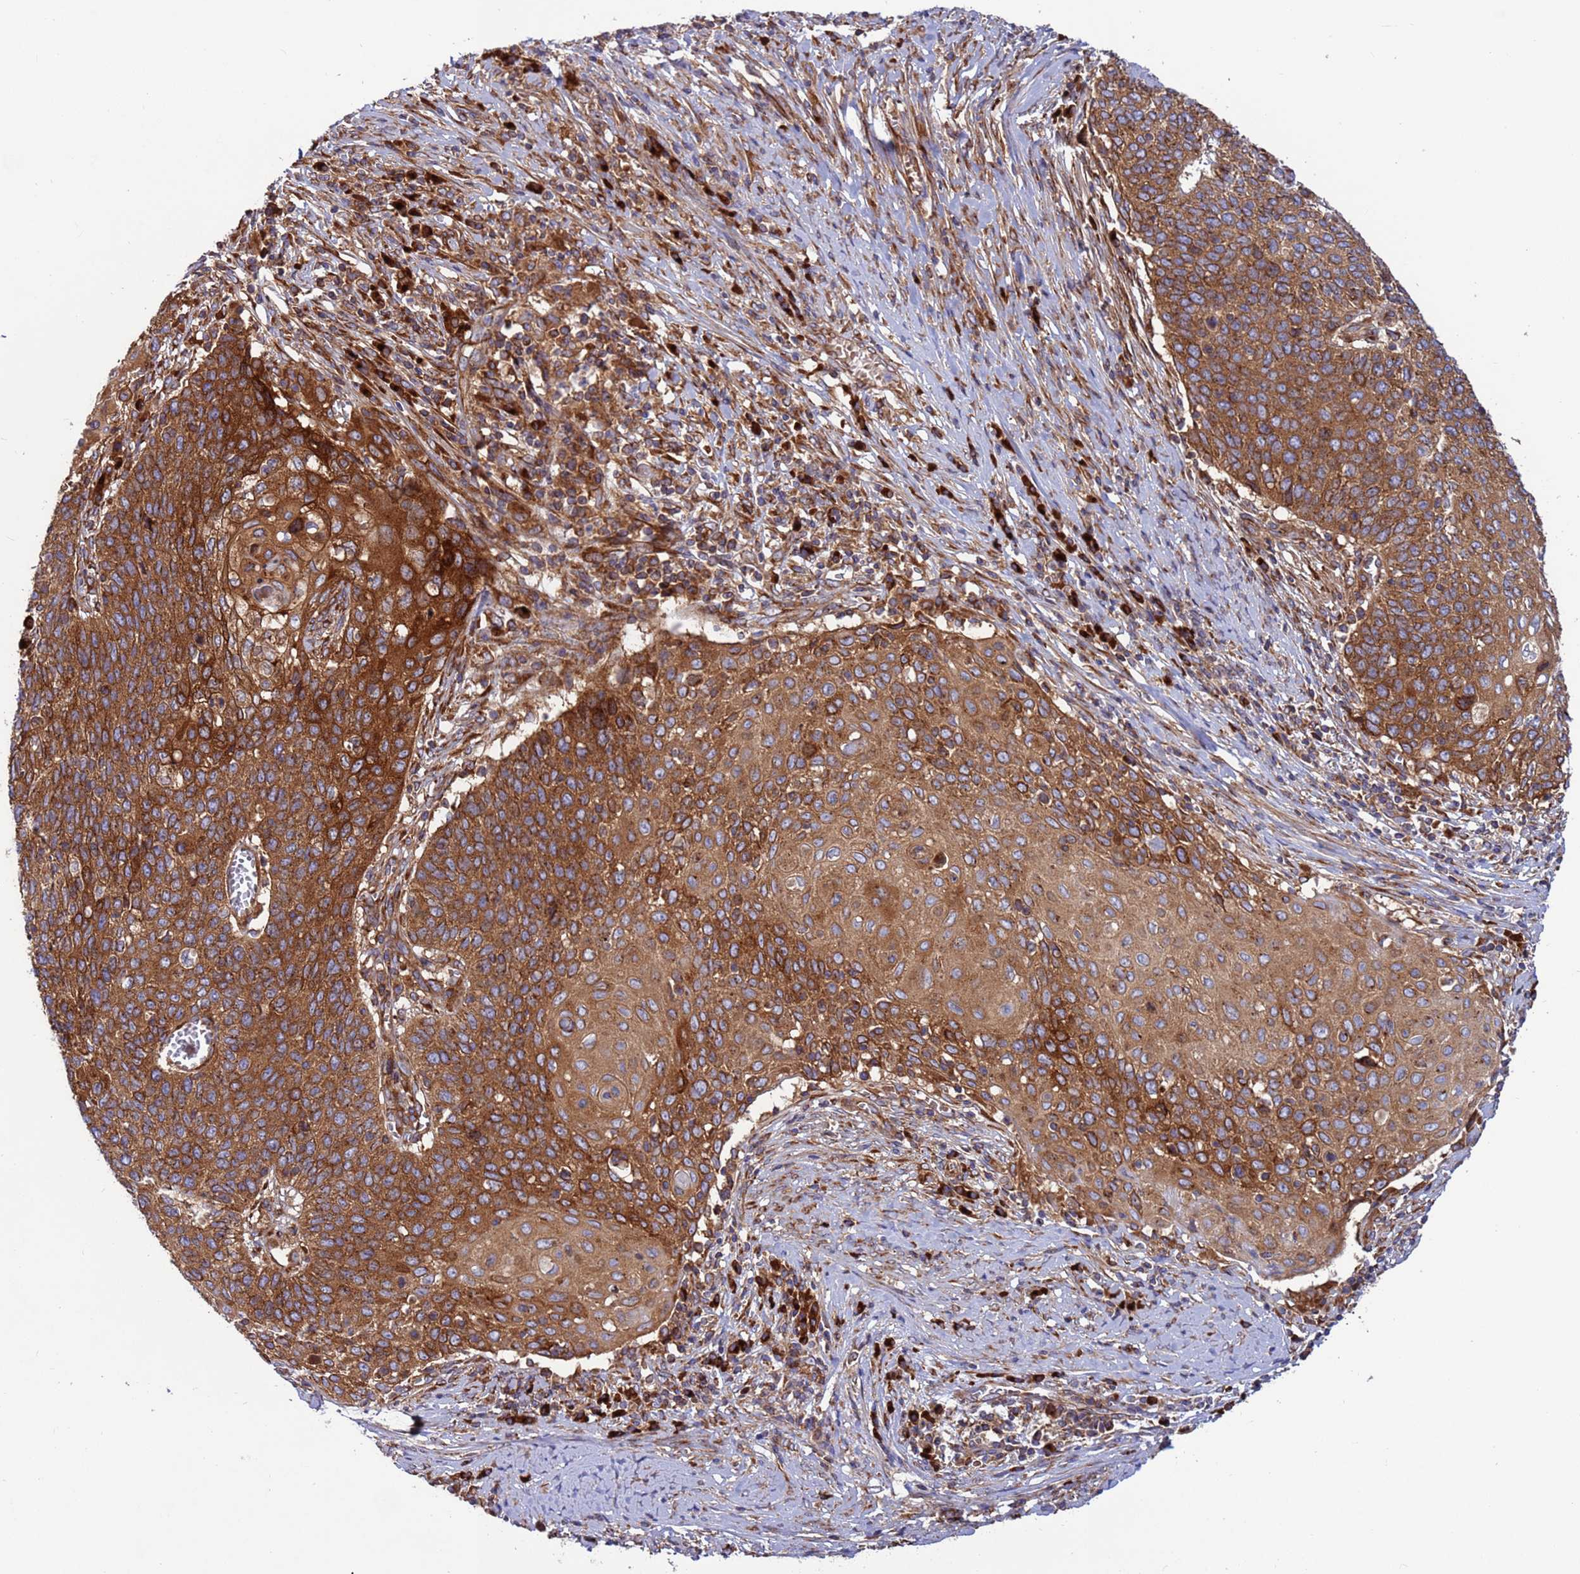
{"staining": {"intensity": "moderate", "quantity": ">75%", "location": "cytoplasmic/membranous"}, "tissue": "cervical cancer", "cell_type": "Tumor cells", "image_type": "cancer", "snomed": [{"axis": "morphology", "description": "Squamous cell carcinoma, NOS"}, {"axis": "topography", "description": "Cervix"}], "caption": "Squamous cell carcinoma (cervical) stained for a protein demonstrates moderate cytoplasmic/membranous positivity in tumor cells.", "gene": "ZC3HAV1", "patient": {"sex": "female", "age": 39}}